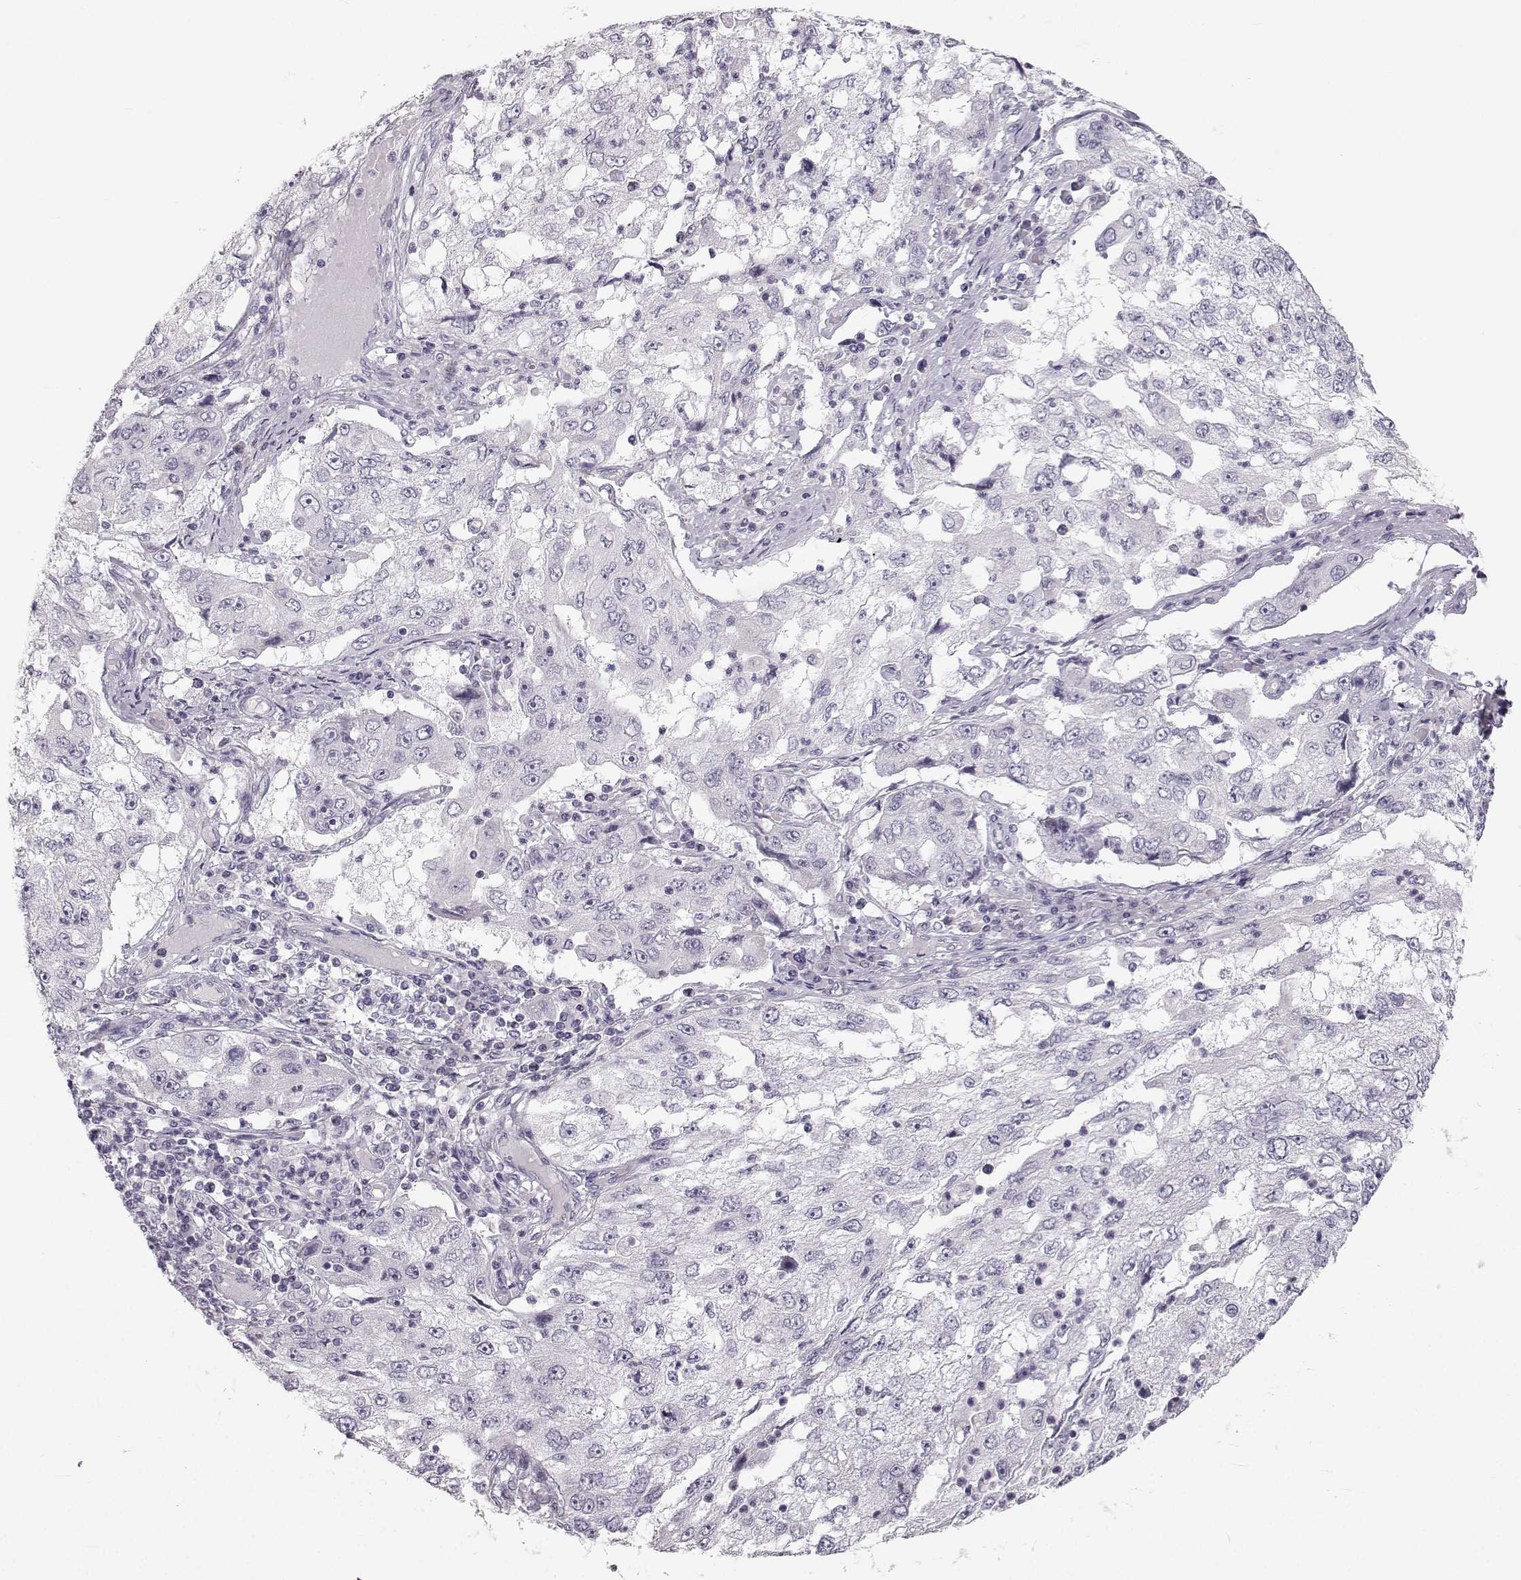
{"staining": {"intensity": "negative", "quantity": "none", "location": "none"}, "tissue": "cervical cancer", "cell_type": "Tumor cells", "image_type": "cancer", "snomed": [{"axis": "morphology", "description": "Squamous cell carcinoma, NOS"}, {"axis": "topography", "description": "Cervix"}], "caption": "This is an immunohistochemistry (IHC) photomicrograph of cervical squamous cell carcinoma. There is no expression in tumor cells.", "gene": "OIP5", "patient": {"sex": "female", "age": 36}}